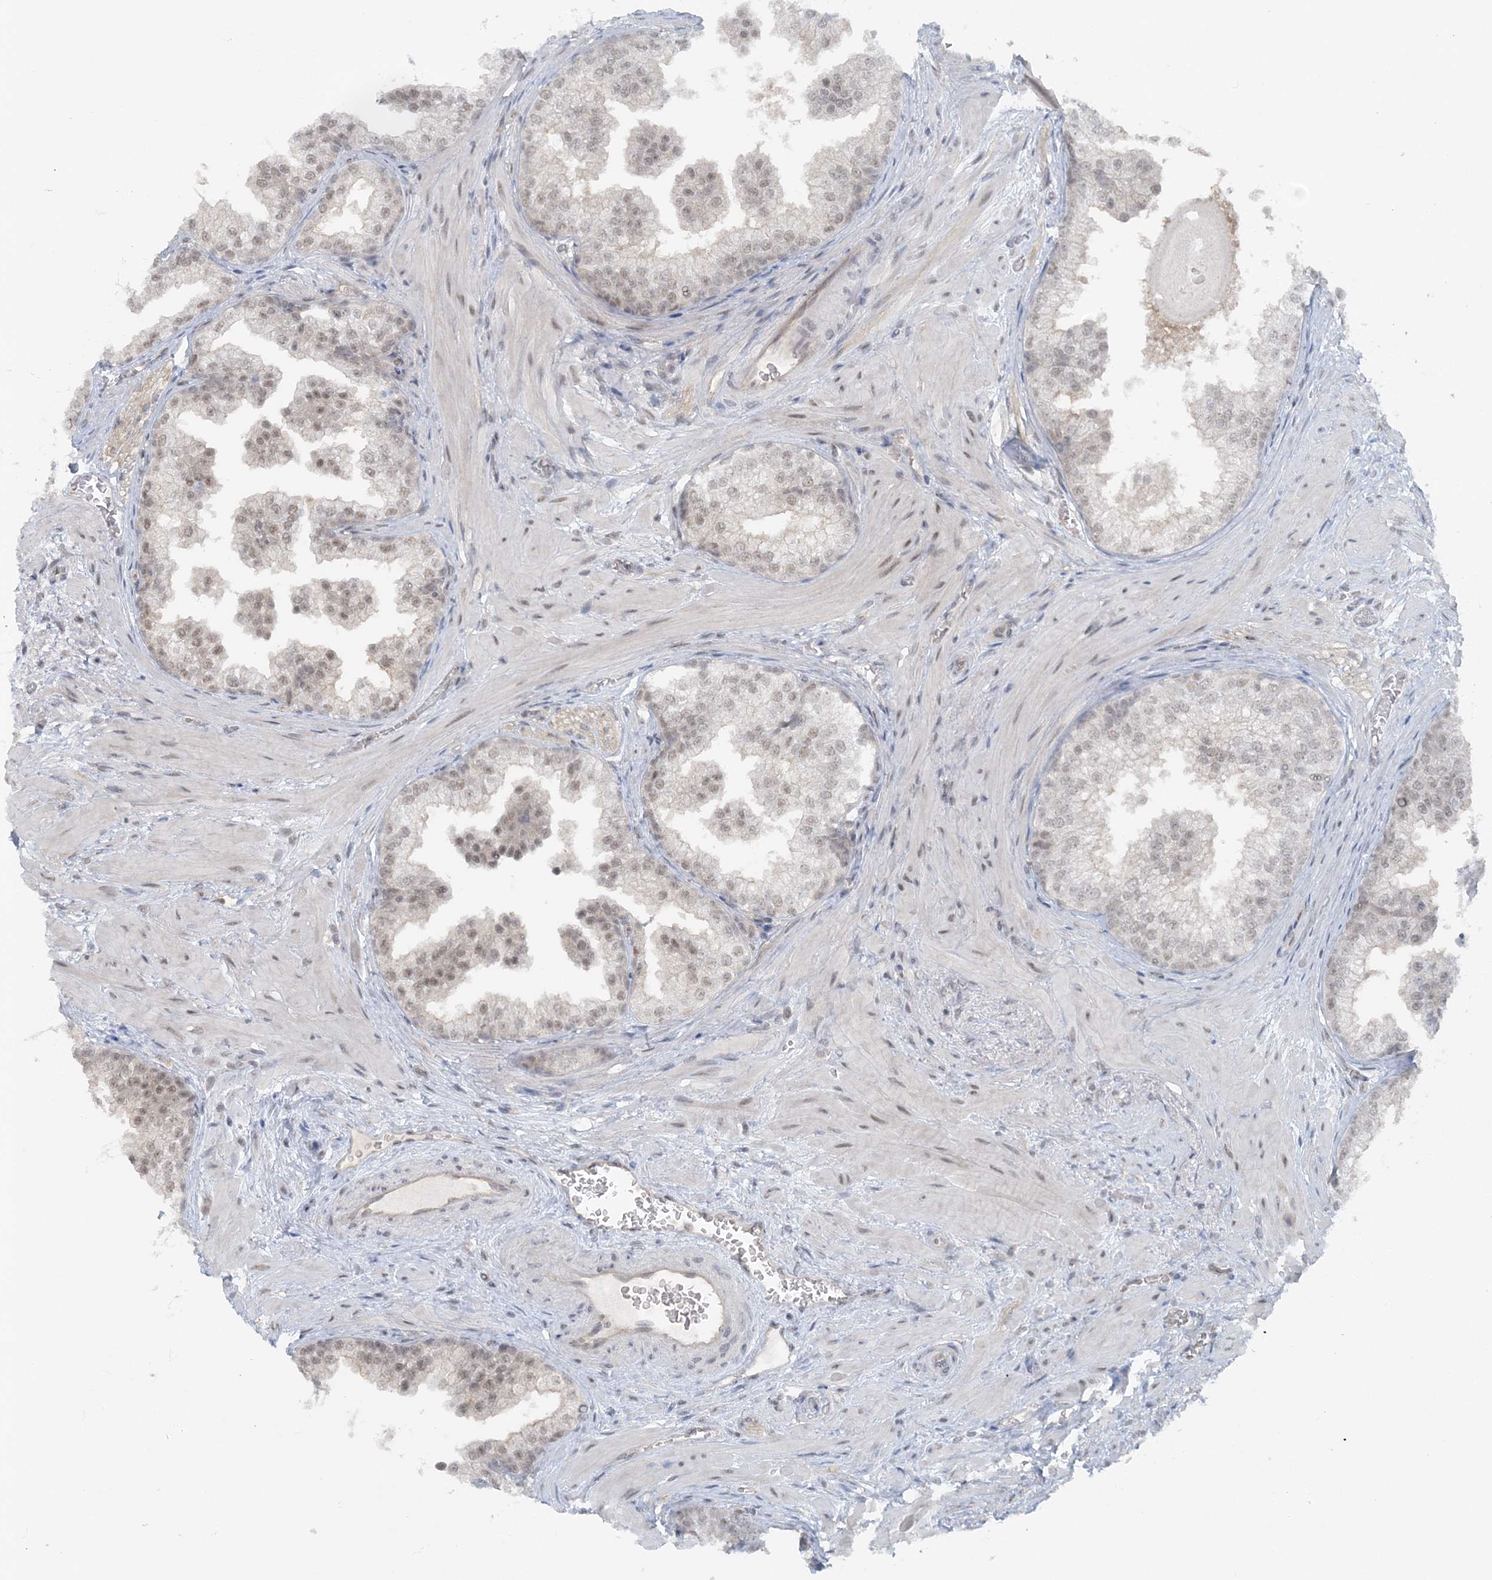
{"staining": {"intensity": "moderate", "quantity": "<25%", "location": "nuclear"}, "tissue": "prostate", "cell_type": "Glandular cells", "image_type": "normal", "snomed": [{"axis": "morphology", "description": "Normal tissue, NOS"}, {"axis": "topography", "description": "Prostate"}], "caption": "Glandular cells display low levels of moderate nuclear expression in approximately <25% of cells in unremarkable human prostate. (IHC, brightfield microscopy, high magnification).", "gene": "ATP11A", "patient": {"sex": "male", "age": 48}}